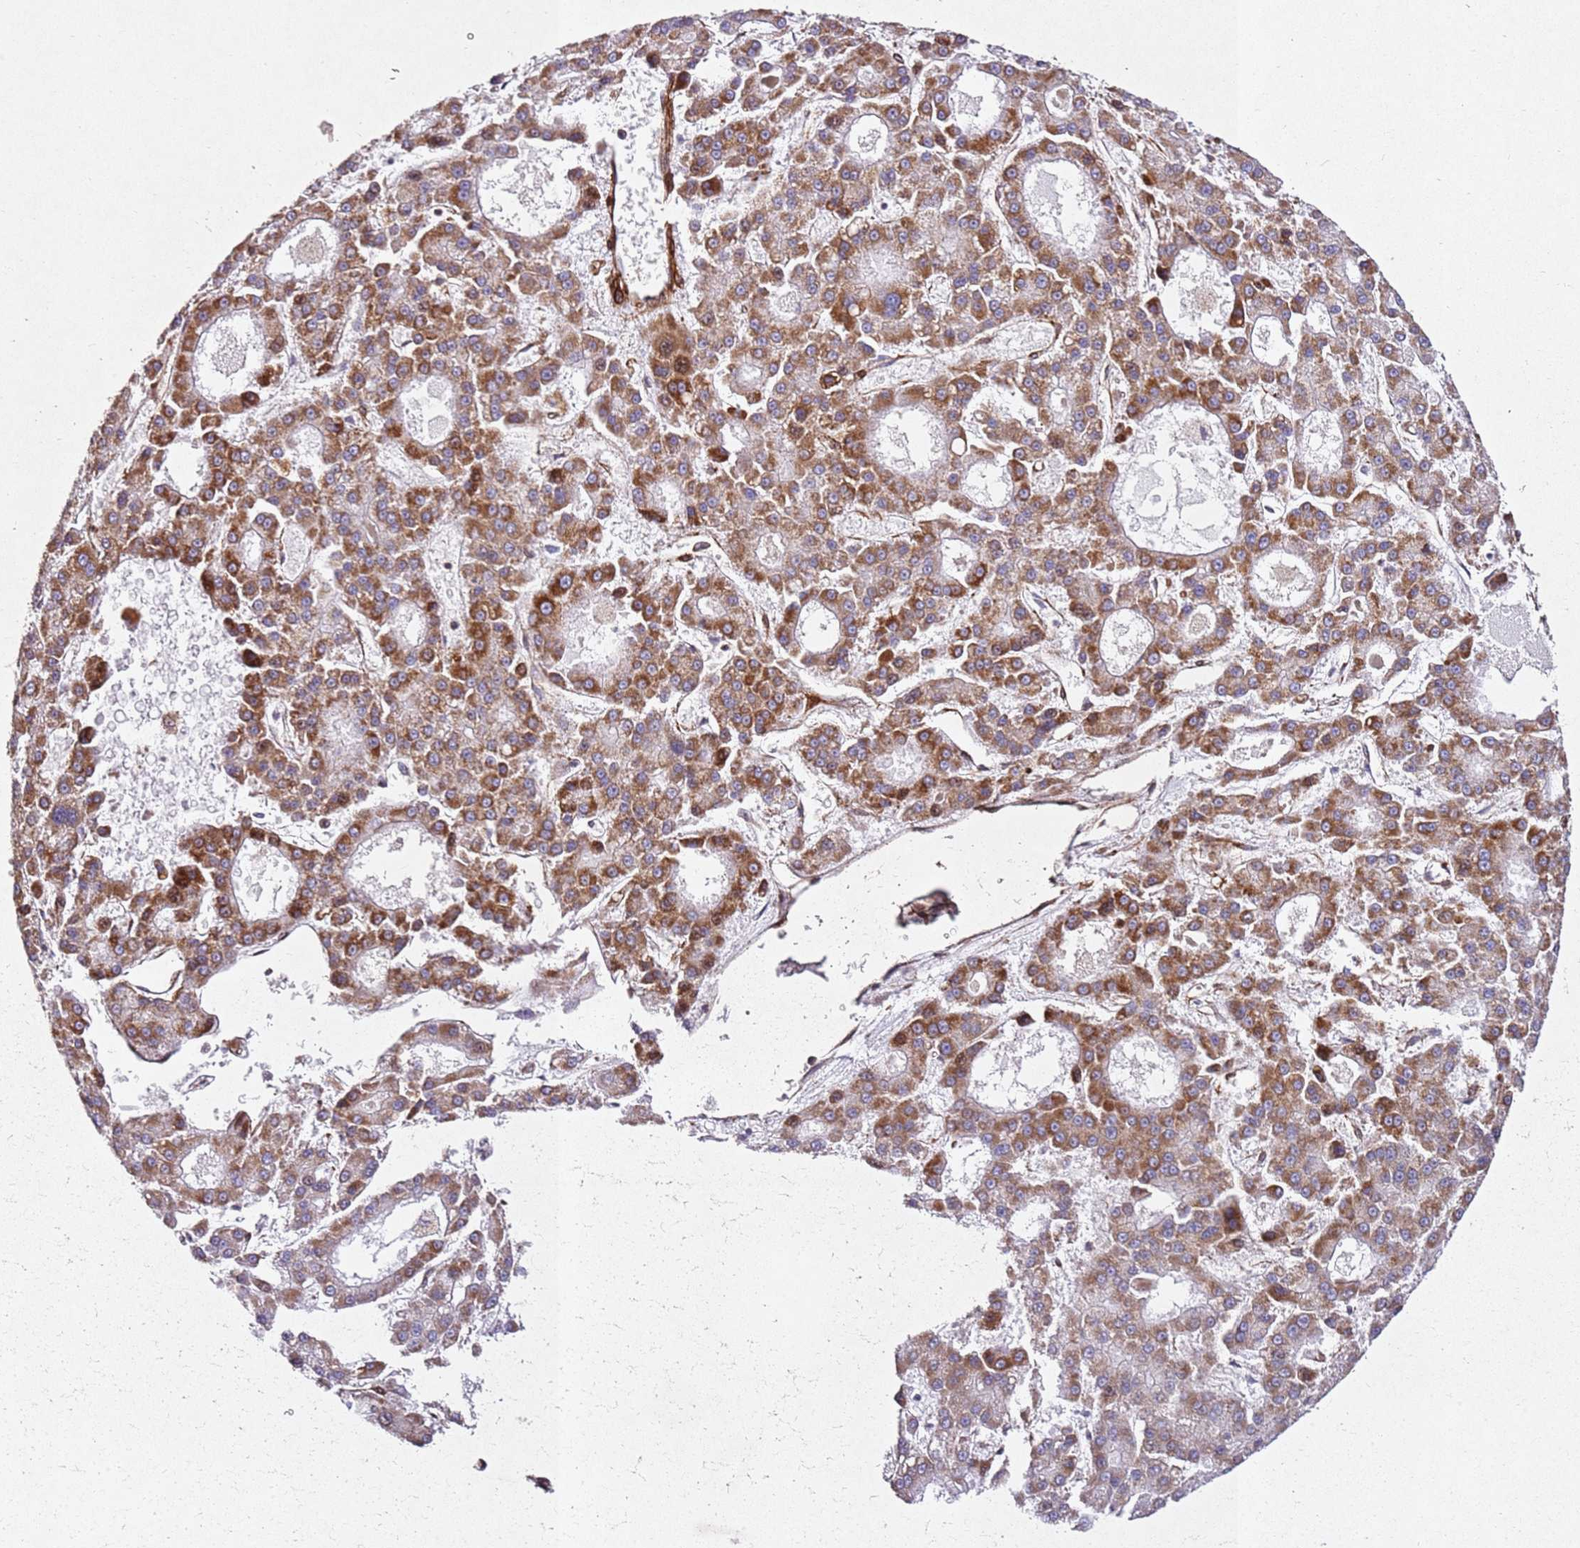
{"staining": {"intensity": "moderate", "quantity": ">75%", "location": "cytoplasmic/membranous"}, "tissue": "liver cancer", "cell_type": "Tumor cells", "image_type": "cancer", "snomed": [{"axis": "morphology", "description": "Carcinoma, Hepatocellular, NOS"}, {"axis": "topography", "description": "Liver"}], "caption": "Tumor cells display medium levels of moderate cytoplasmic/membranous expression in approximately >75% of cells in human liver cancer.", "gene": "ZNF296", "patient": {"sex": "male", "age": 70}}